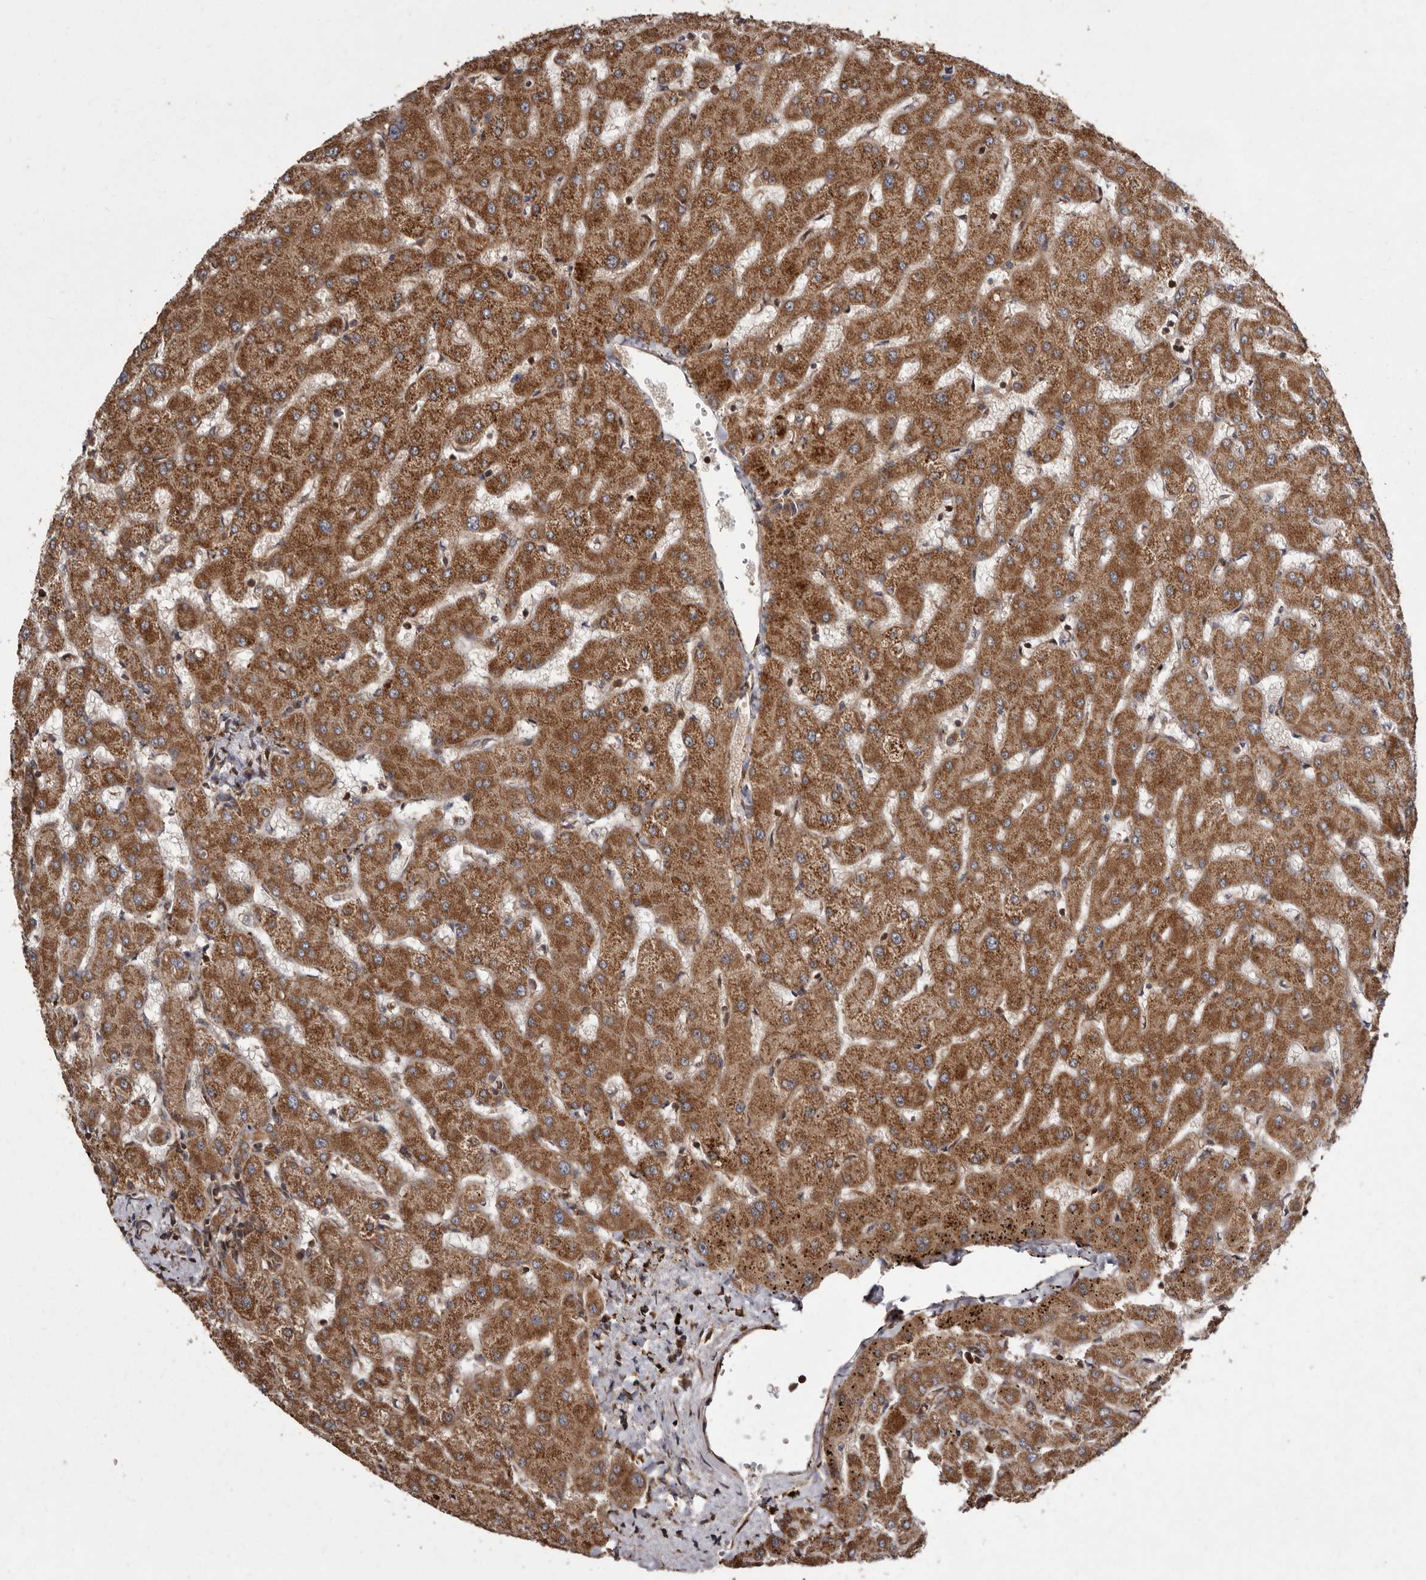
{"staining": {"intensity": "moderate", "quantity": ">75%", "location": "cytoplasmic/membranous"}, "tissue": "liver", "cell_type": "Cholangiocytes", "image_type": "normal", "snomed": [{"axis": "morphology", "description": "Normal tissue, NOS"}, {"axis": "topography", "description": "Liver"}], "caption": "Liver stained with DAB (3,3'-diaminobenzidine) immunohistochemistry (IHC) demonstrates medium levels of moderate cytoplasmic/membranous positivity in approximately >75% of cholangiocytes. (Brightfield microscopy of DAB IHC at high magnification).", "gene": "FLAD1", "patient": {"sex": "female", "age": 63}}